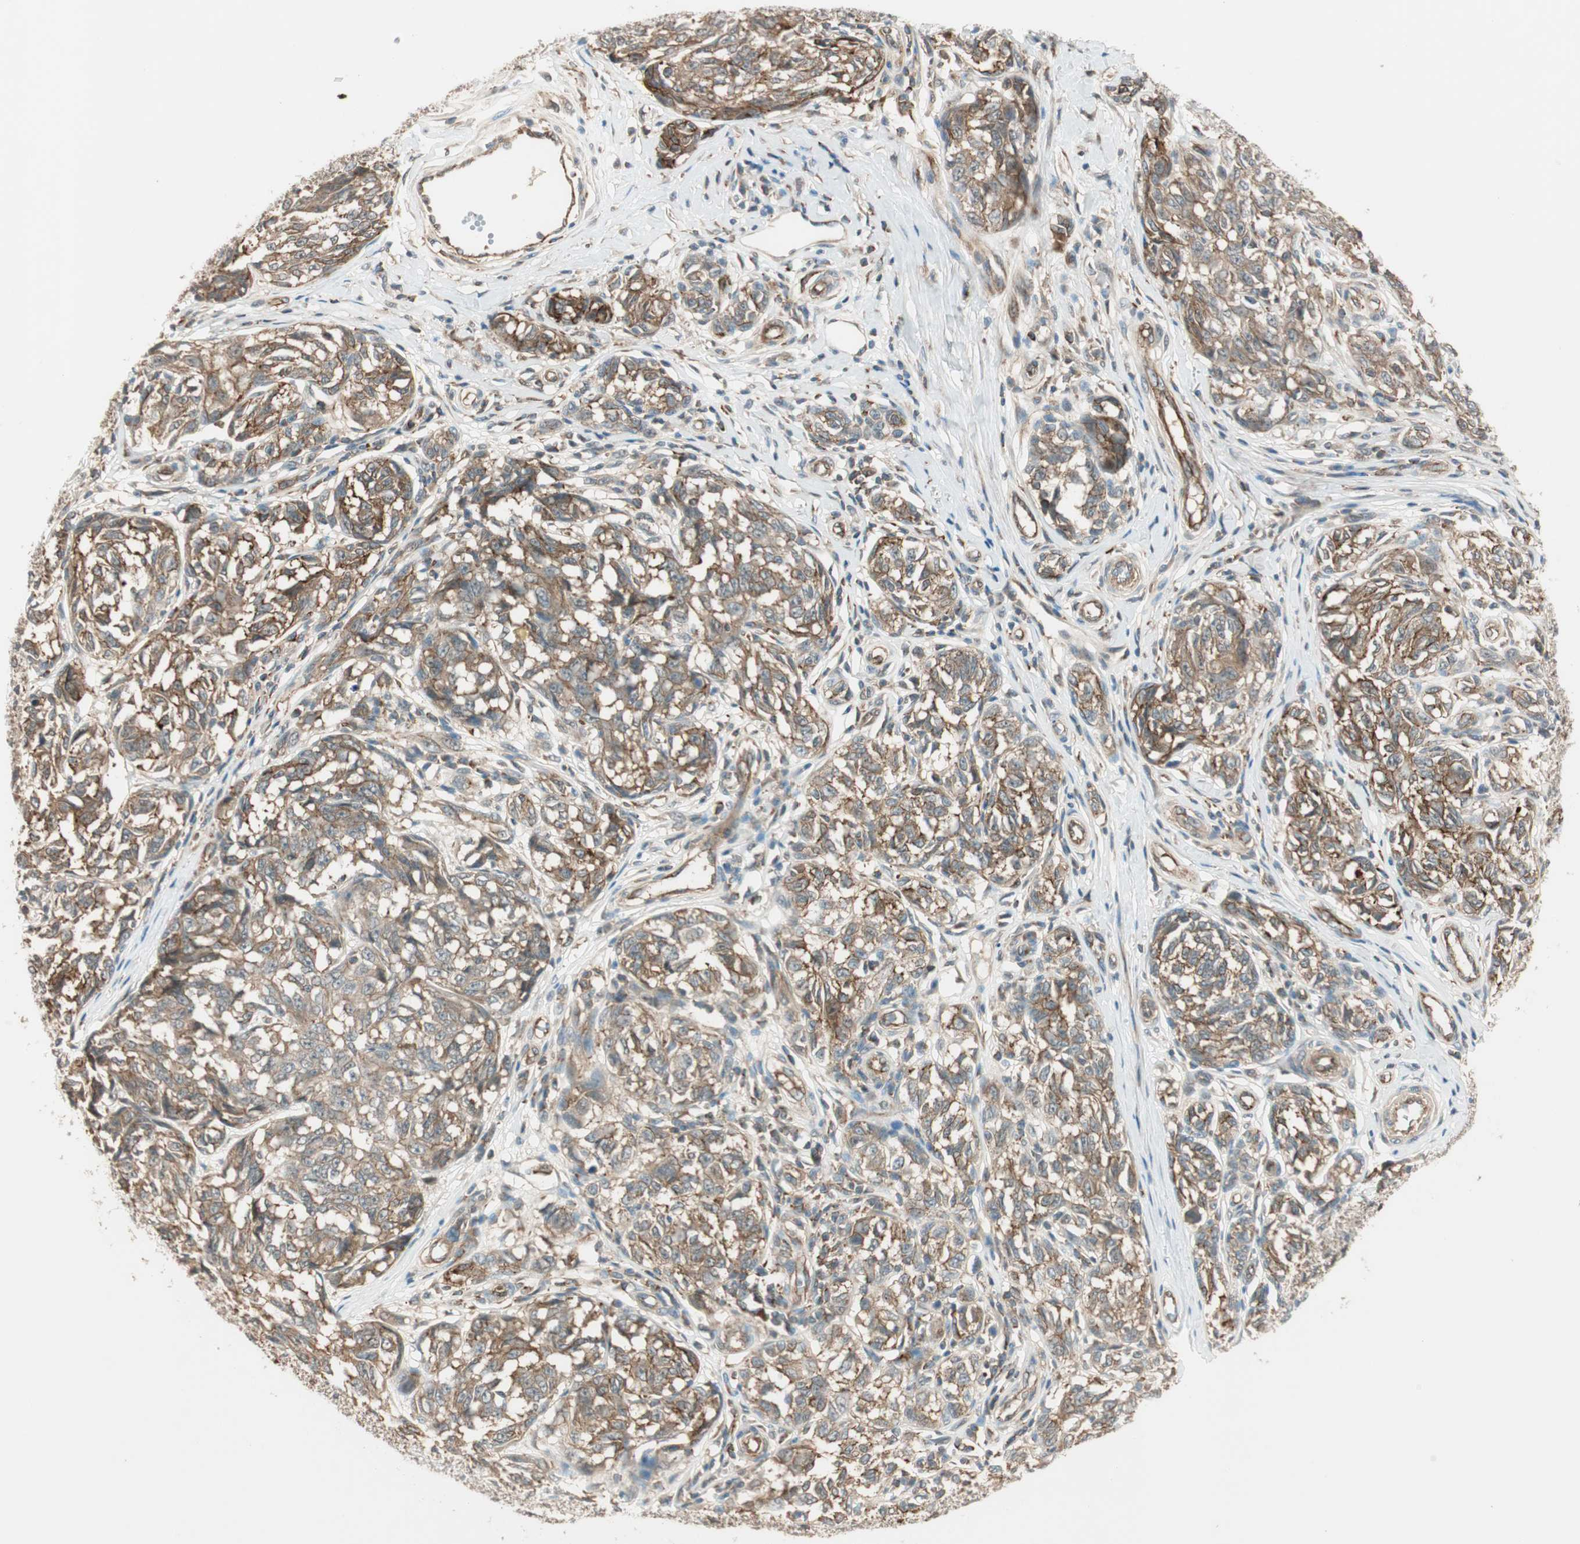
{"staining": {"intensity": "moderate", "quantity": ">75%", "location": "cytoplasmic/membranous"}, "tissue": "melanoma", "cell_type": "Tumor cells", "image_type": "cancer", "snomed": [{"axis": "morphology", "description": "Malignant melanoma, NOS"}, {"axis": "topography", "description": "Skin"}], "caption": "A histopathology image of human malignant melanoma stained for a protein shows moderate cytoplasmic/membranous brown staining in tumor cells. The staining was performed using DAB (3,3'-diaminobenzidine), with brown indicating positive protein expression. Nuclei are stained blue with hematoxylin.", "gene": "PSMD8", "patient": {"sex": "female", "age": 64}}